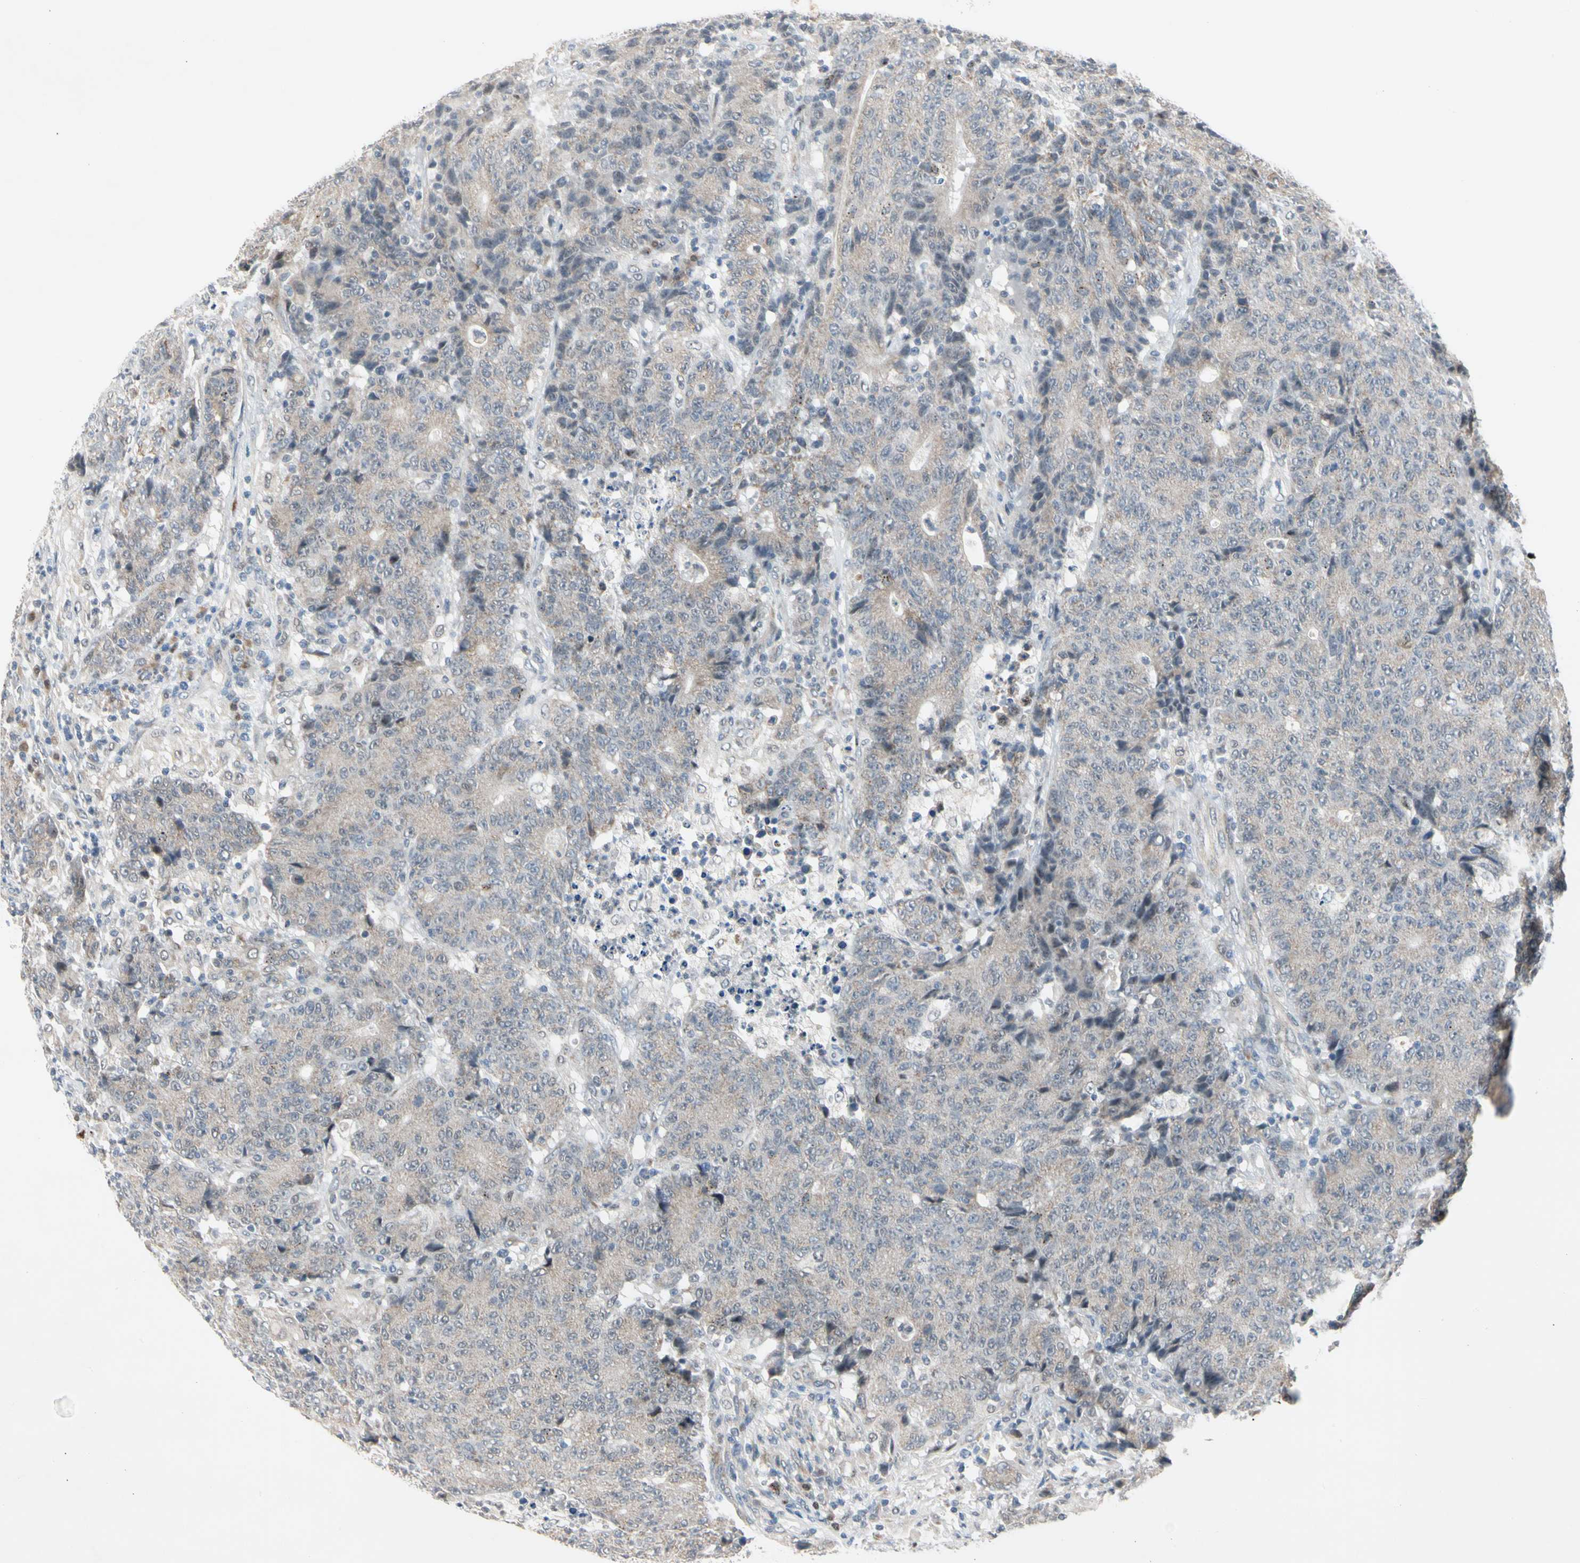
{"staining": {"intensity": "weak", "quantity": ">75%", "location": "cytoplasmic/membranous"}, "tissue": "colorectal cancer", "cell_type": "Tumor cells", "image_type": "cancer", "snomed": [{"axis": "morphology", "description": "Normal tissue, NOS"}, {"axis": "morphology", "description": "Adenocarcinoma, NOS"}, {"axis": "topography", "description": "Colon"}], "caption": "IHC image of colorectal adenocarcinoma stained for a protein (brown), which shows low levels of weak cytoplasmic/membranous positivity in about >75% of tumor cells.", "gene": "MARK1", "patient": {"sex": "female", "age": 75}}